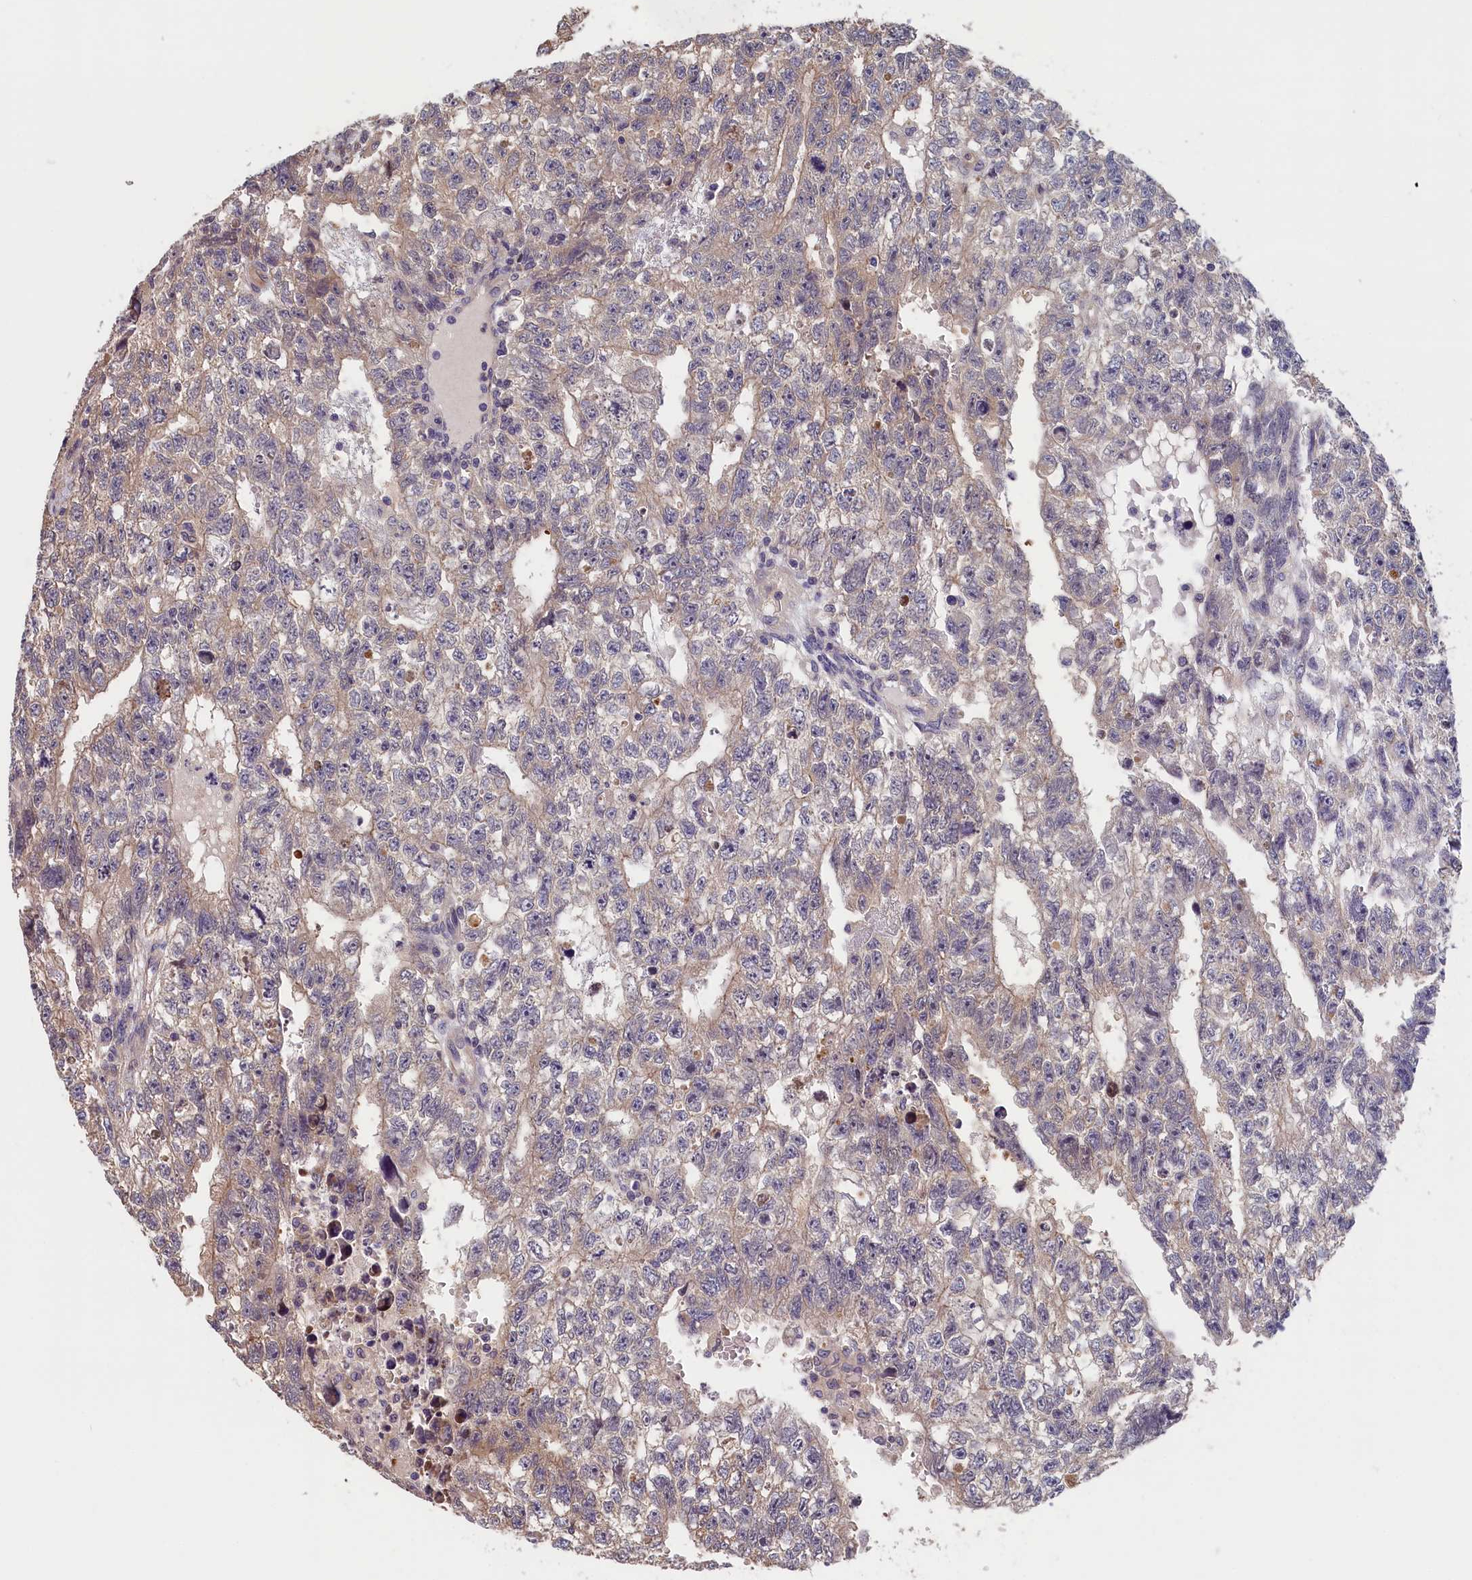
{"staining": {"intensity": "weak", "quantity": "25%-75%", "location": "cytoplasmic/membranous"}, "tissue": "testis cancer", "cell_type": "Tumor cells", "image_type": "cancer", "snomed": [{"axis": "morphology", "description": "Carcinoma, Embryonal, NOS"}, {"axis": "topography", "description": "Testis"}], "caption": "The immunohistochemical stain labels weak cytoplasmic/membranous positivity in tumor cells of testis cancer (embryonal carcinoma) tissue. (Brightfield microscopy of DAB IHC at high magnification).", "gene": "TMEM116", "patient": {"sex": "male", "age": 26}}